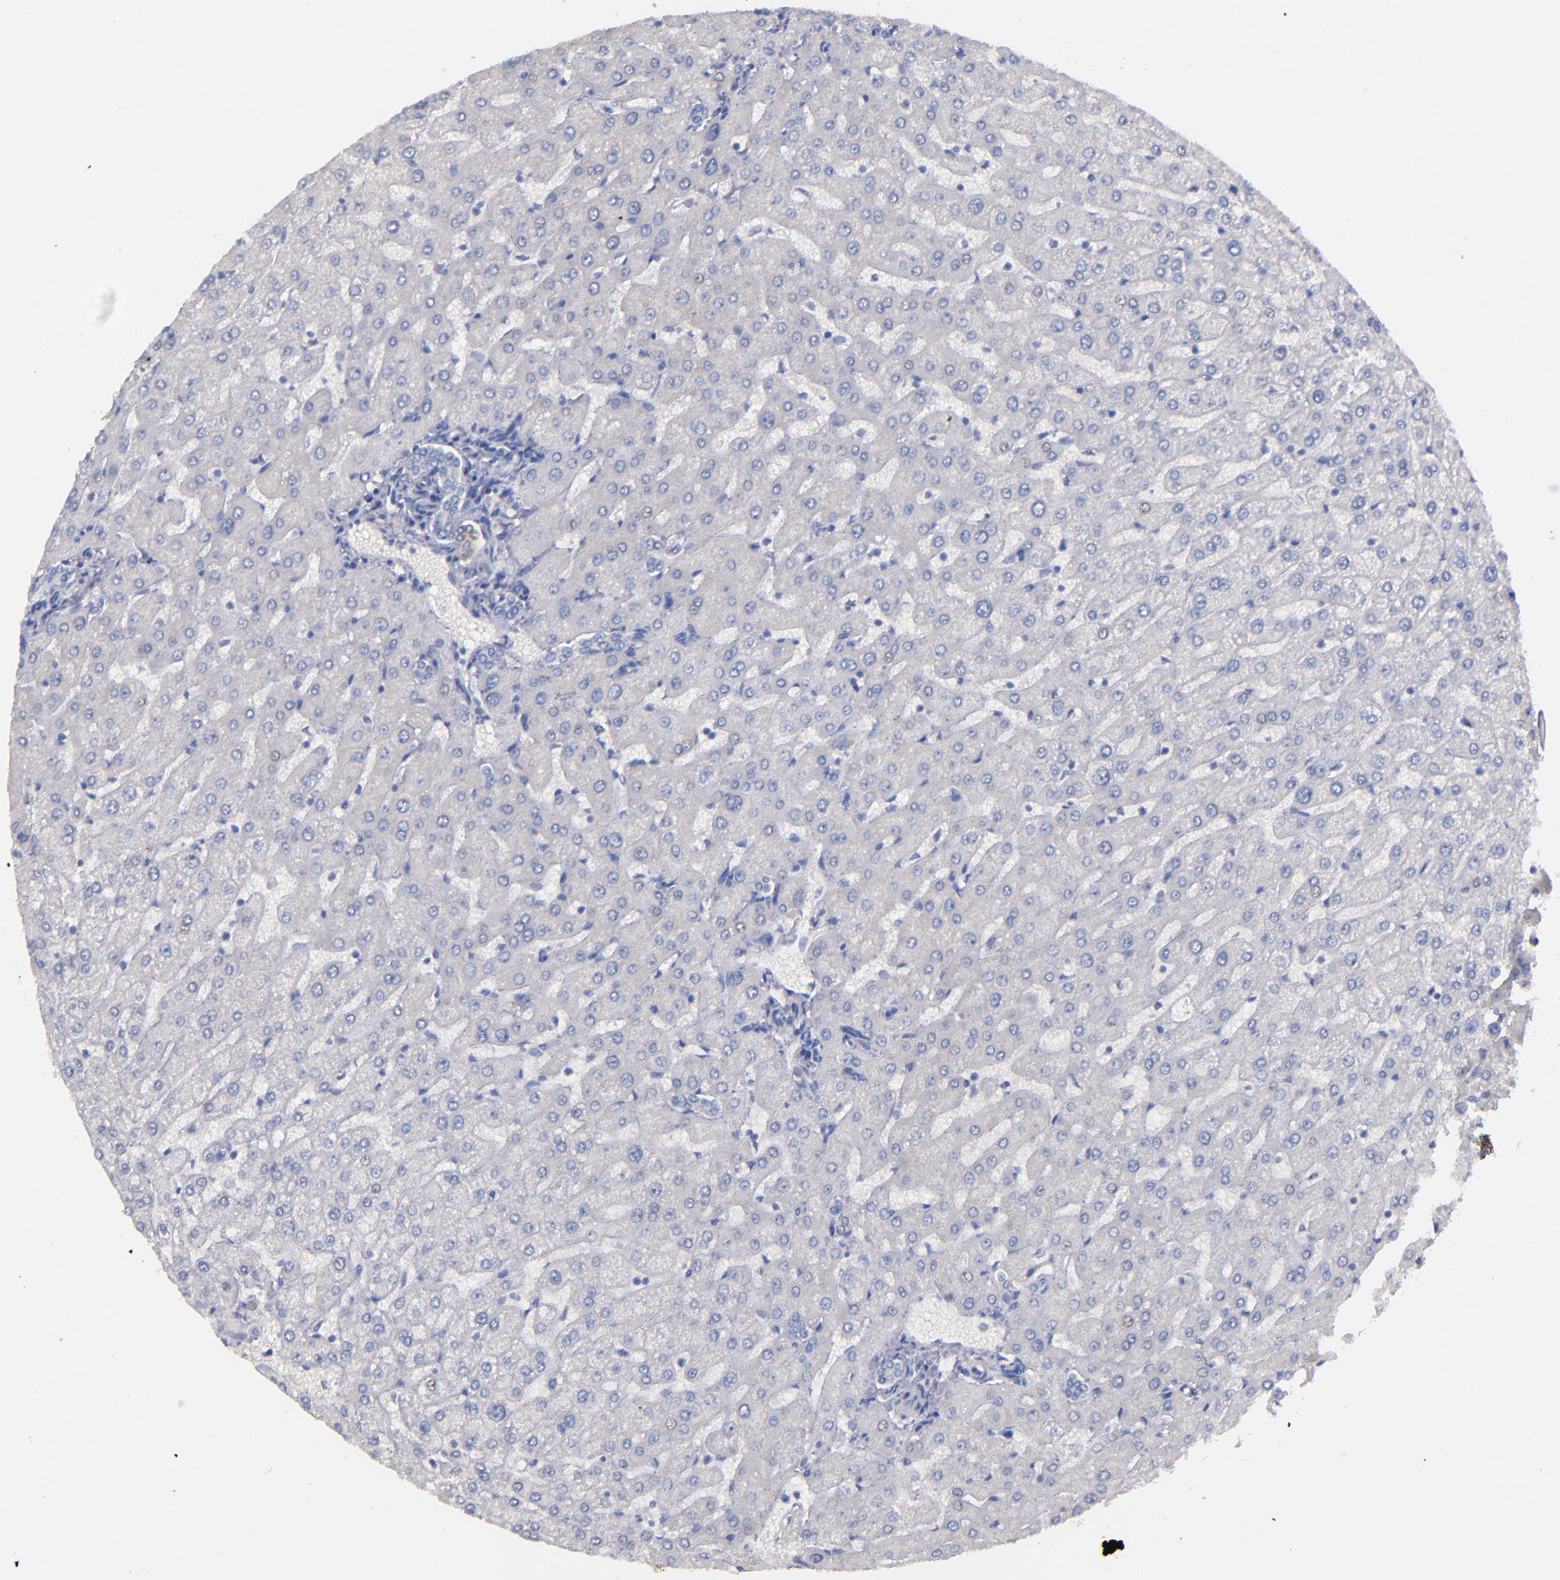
{"staining": {"intensity": "negative", "quantity": "none", "location": "none"}, "tissue": "liver", "cell_type": "Cholangiocytes", "image_type": "normal", "snomed": [{"axis": "morphology", "description": "Normal tissue, NOS"}, {"axis": "morphology", "description": "Fibrosis, NOS"}, {"axis": "topography", "description": "Liver"}], "caption": "There is no significant expression in cholangiocytes of liver. (DAB (3,3'-diaminobenzidine) immunohistochemistry visualized using brightfield microscopy, high magnification).", "gene": "CNTNAP2", "patient": {"sex": "female", "age": 29}}